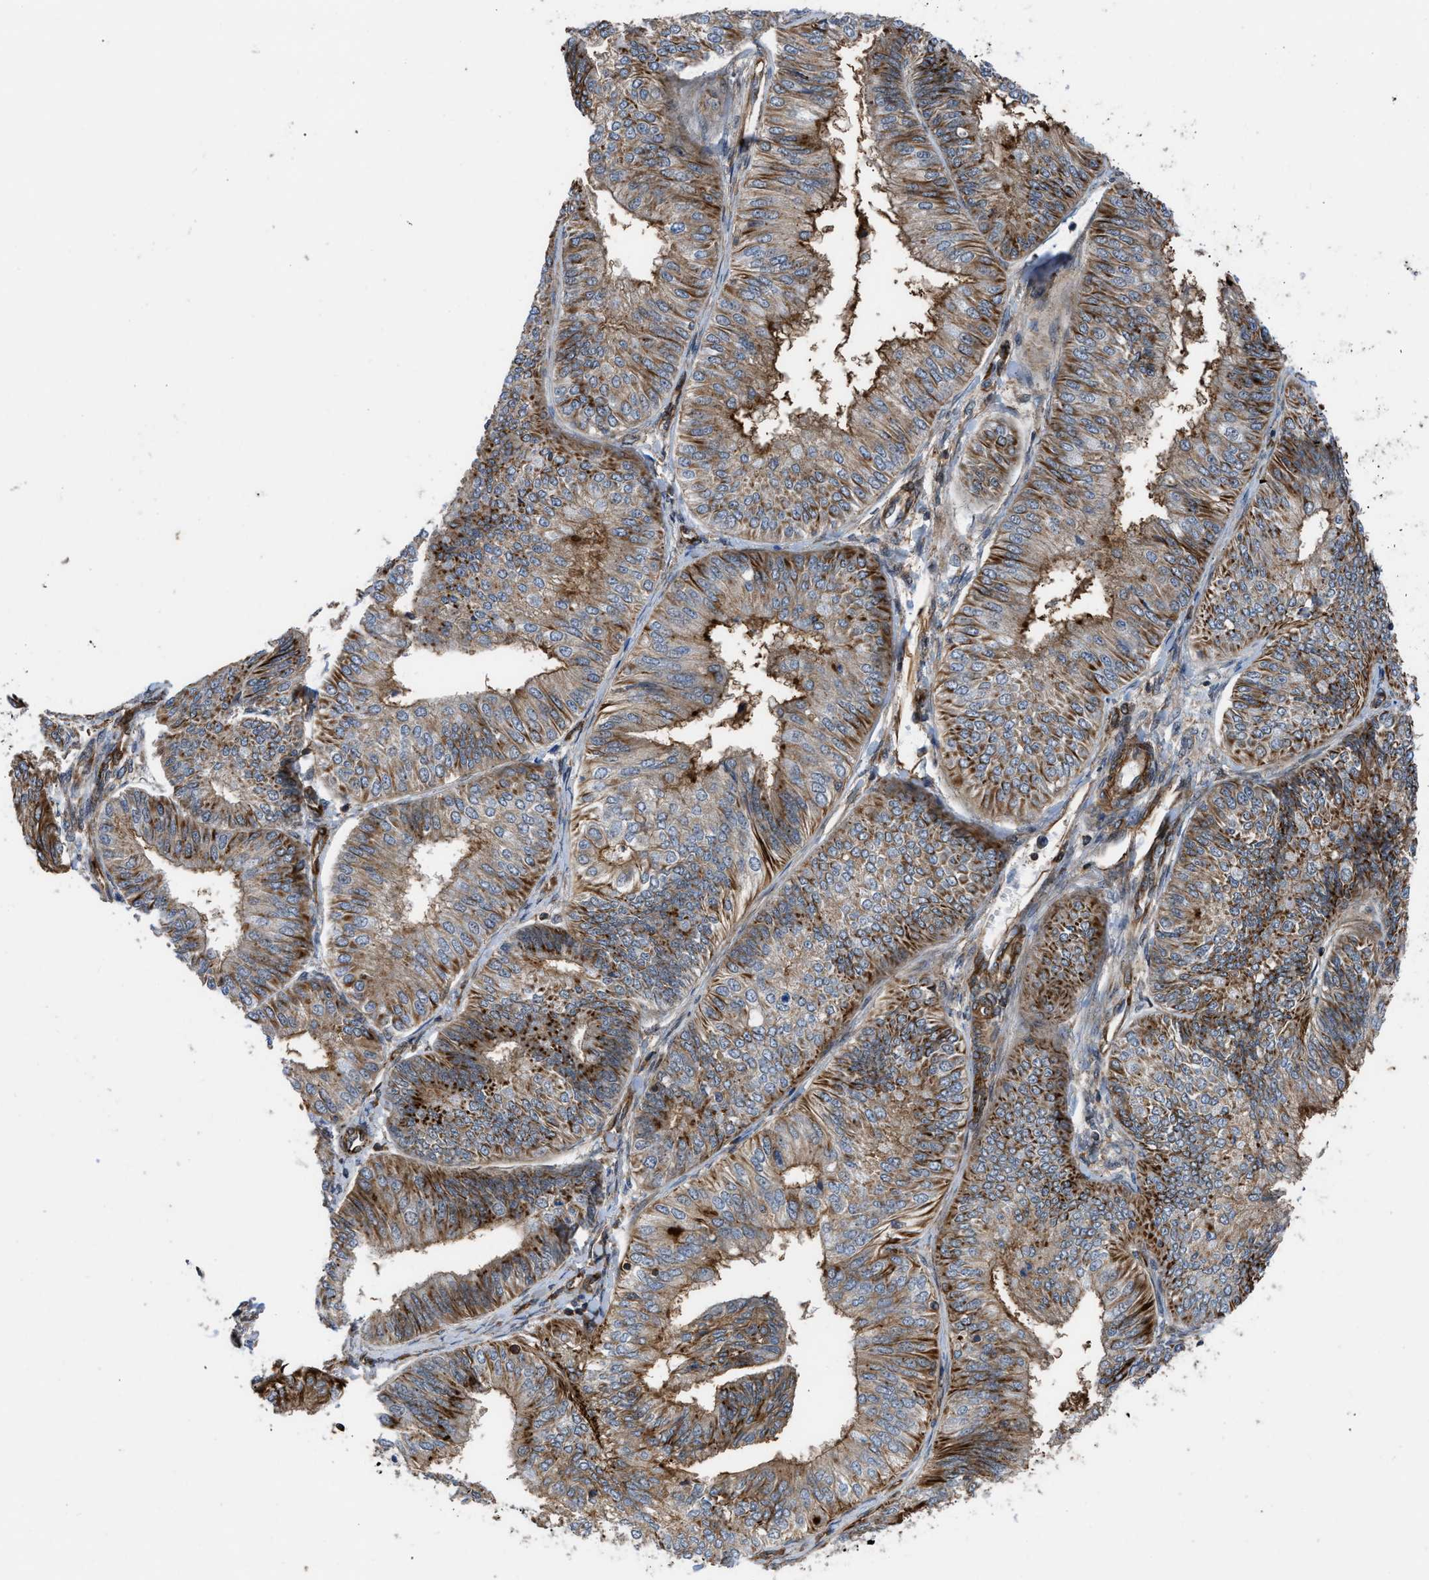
{"staining": {"intensity": "moderate", "quantity": ">75%", "location": "cytoplasmic/membranous"}, "tissue": "endometrial cancer", "cell_type": "Tumor cells", "image_type": "cancer", "snomed": [{"axis": "morphology", "description": "Adenocarcinoma, NOS"}, {"axis": "topography", "description": "Endometrium"}], "caption": "Immunohistochemical staining of human endometrial cancer (adenocarcinoma) demonstrates medium levels of moderate cytoplasmic/membranous positivity in about >75% of tumor cells.", "gene": "PTPRE", "patient": {"sex": "female", "age": 58}}